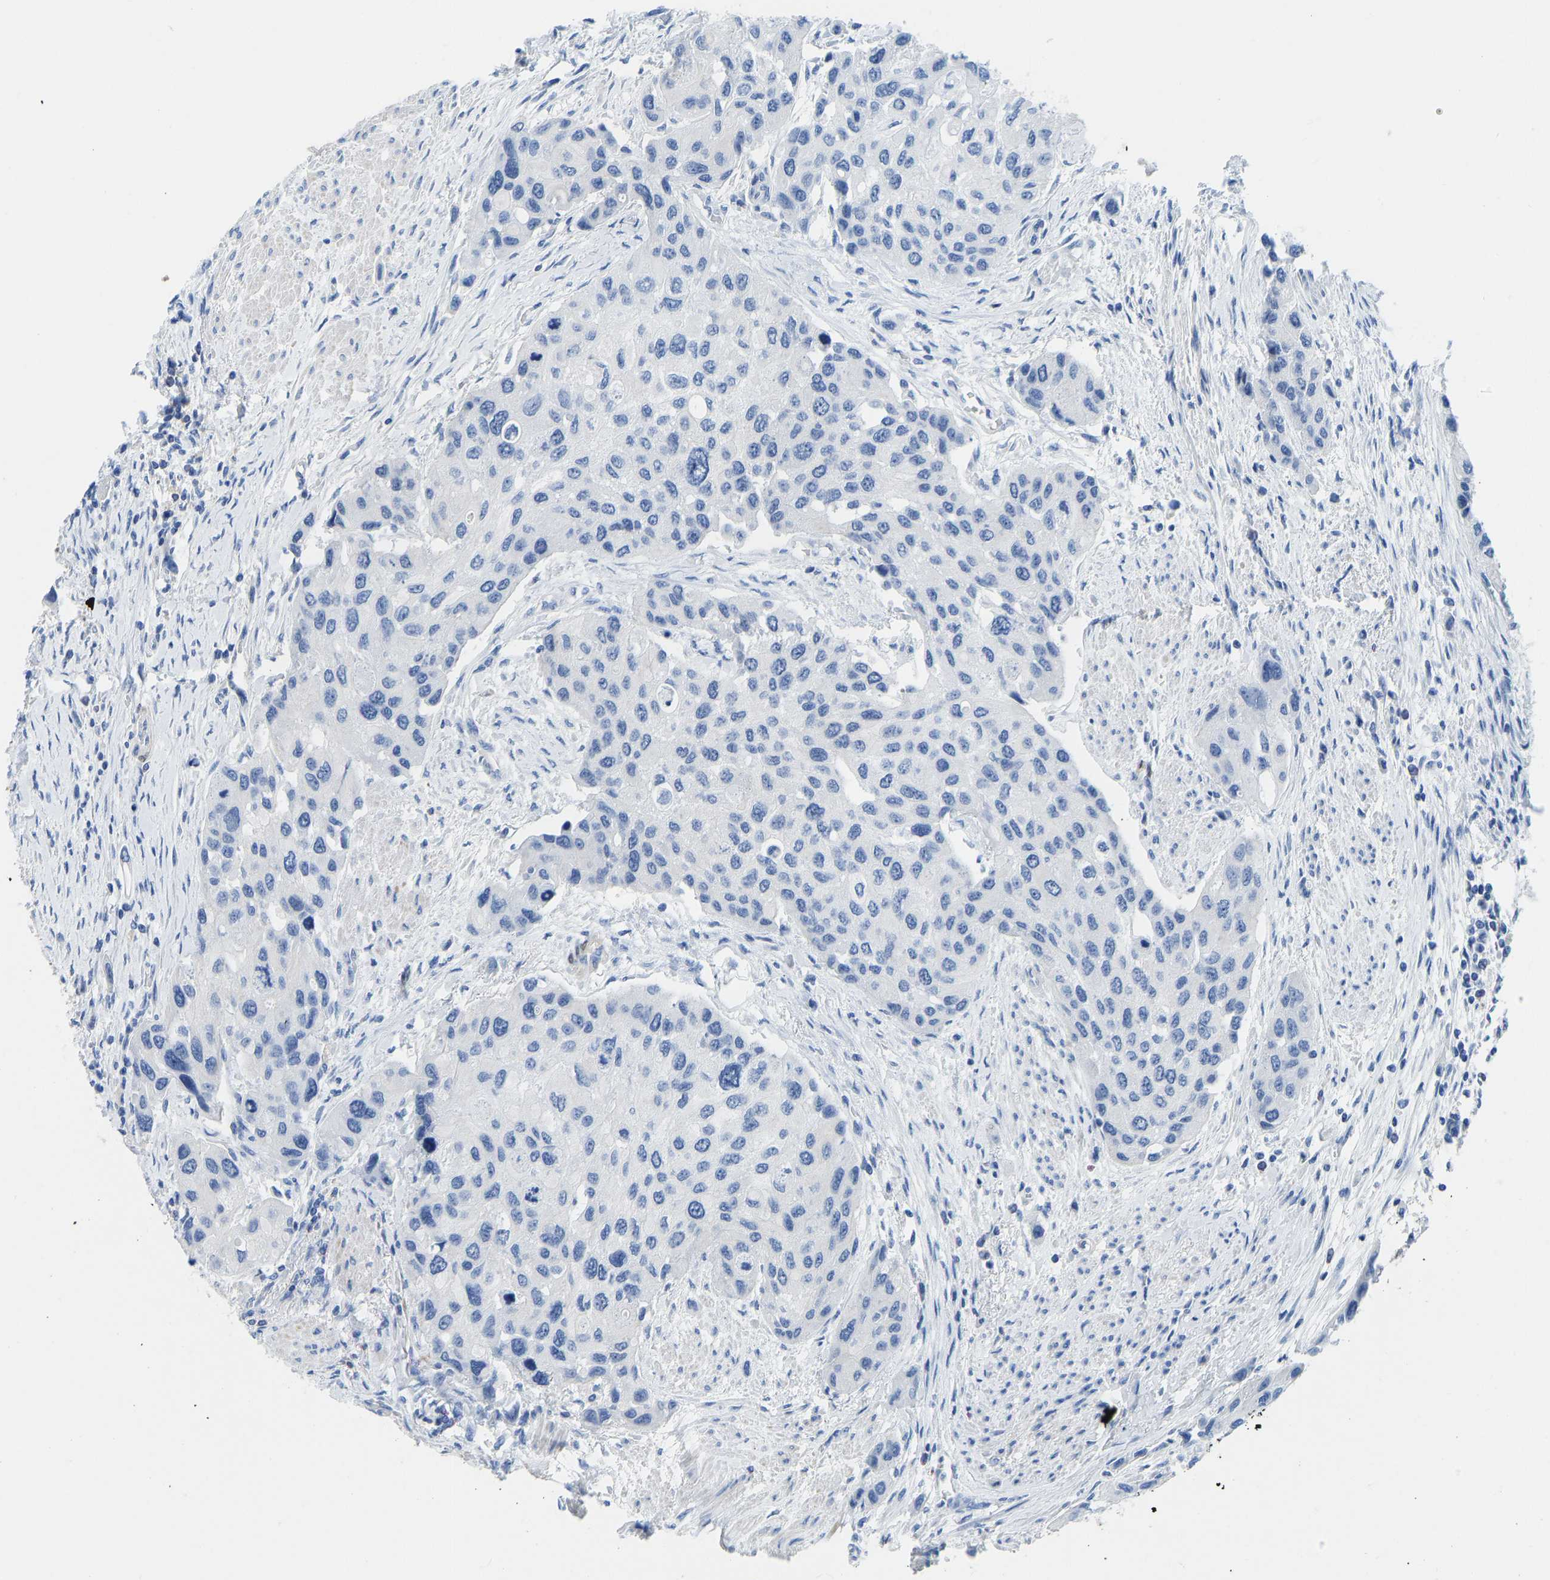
{"staining": {"intensity": "negative", "quantity": "none", "location": "none"}, "tissue": "urothelial cancer", "cell_type": "Tumor cells", "image_type": "cancer", "snomed": [{"axis": "morphology", "description": "Urothelial carcinoma, High grade"}, {"axis": "topography", "description": "Urinary bladder"}], "caption": "Histopathology image shows no protein positivity in tumor cells of urothelial cancer tissue.", "gene": "NKAIN3", "patient": {"sex": "female", "age": 56}}